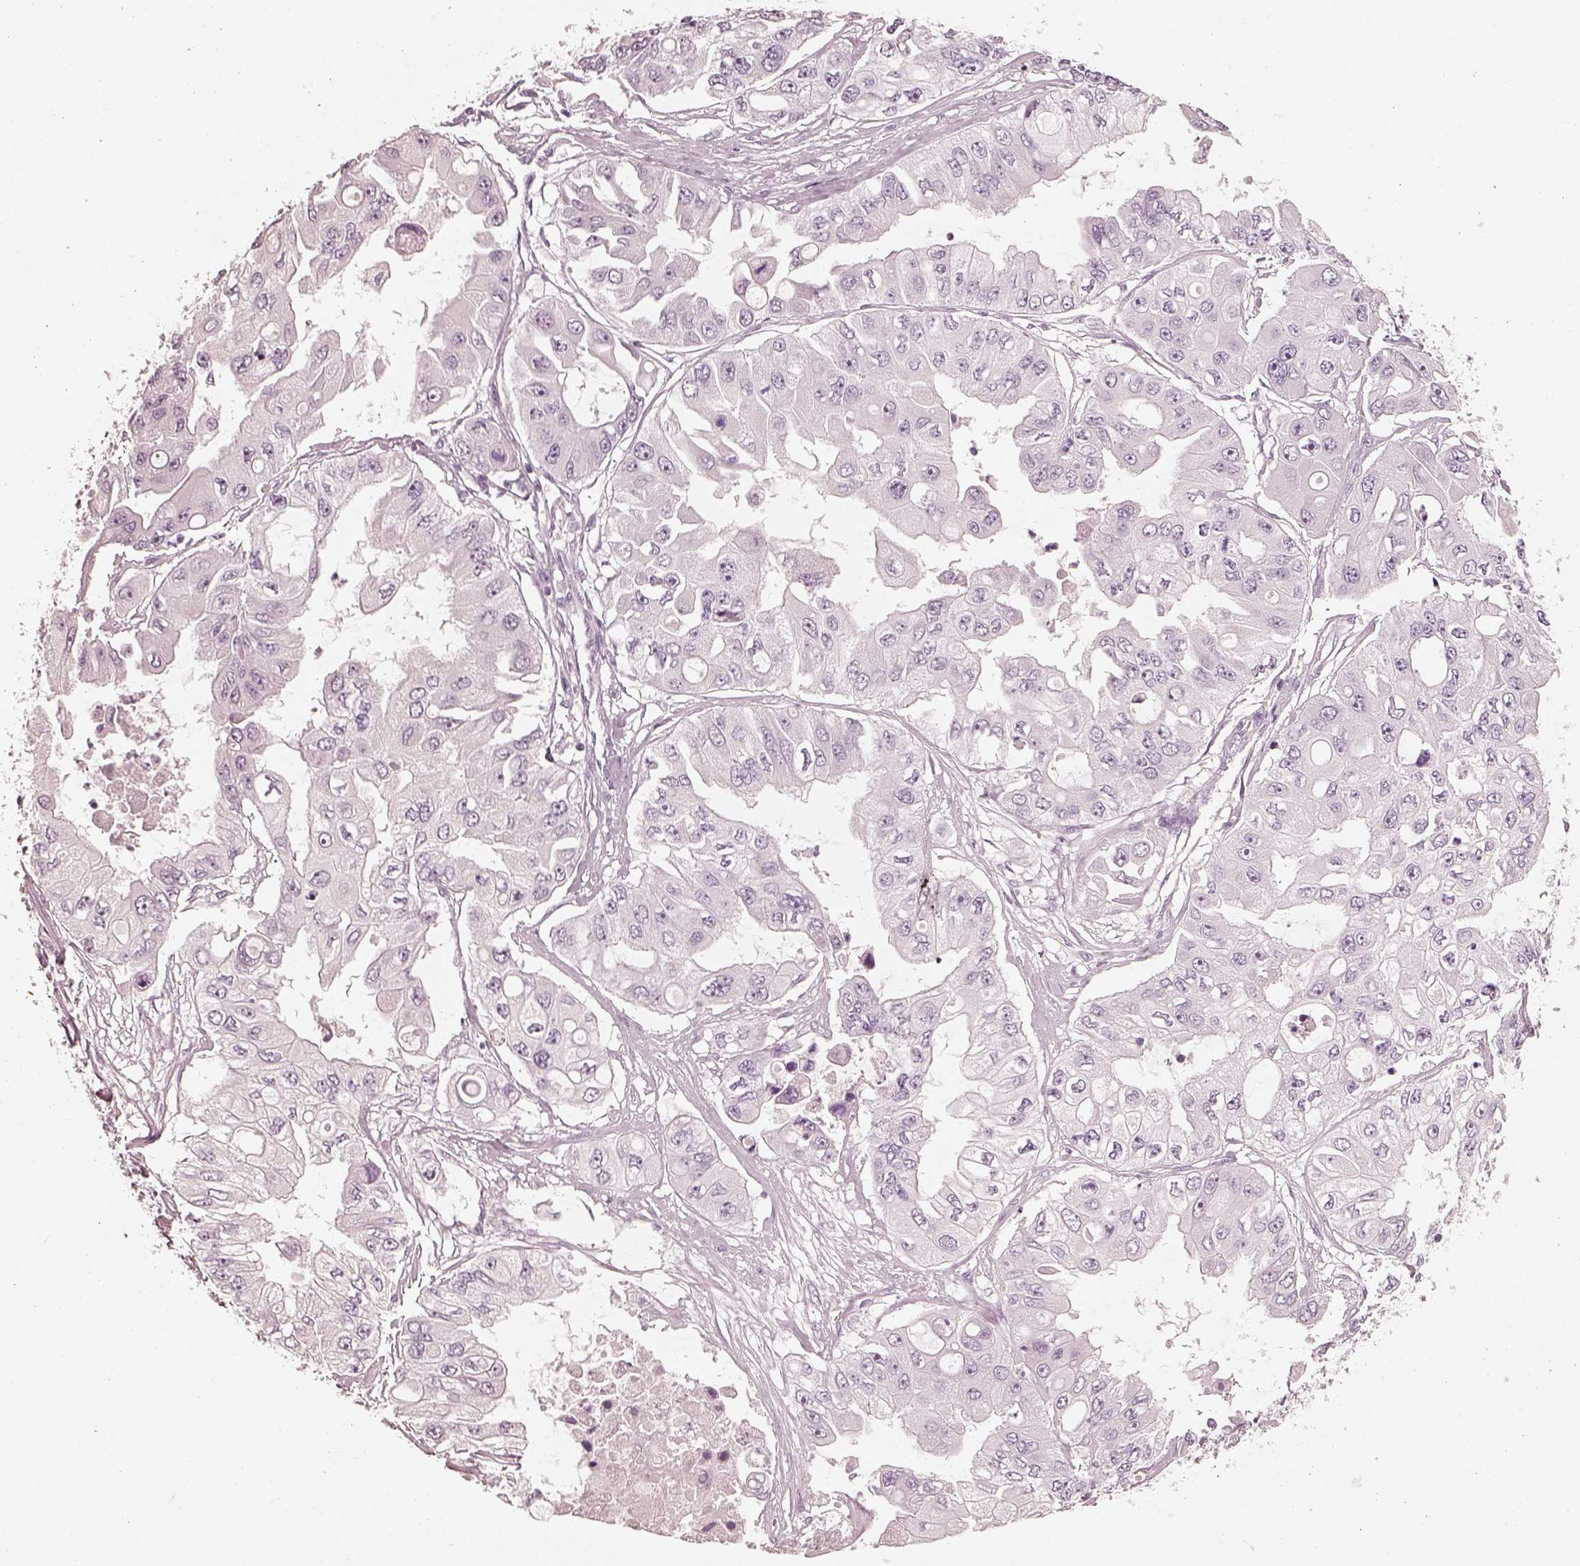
{"staining": {"intensity": "negative", "quantity": "none", "location": "none"}, "tissue": "ovarian cancer", "cell_type": "Tumor cells", "image_type": "cancer", "snomed": [{"axis": "morphology", "description": "Cystadenocarcinoma, serous, NOS"}, {"axis": "topography", "description": "Ovary"}], "caption": "Tumor cells are negative for protein expression in human ovarian serous cystadenocarcinoma.", "gene": "R3HDML", "patient": {"sex": "female", "age": 56}}